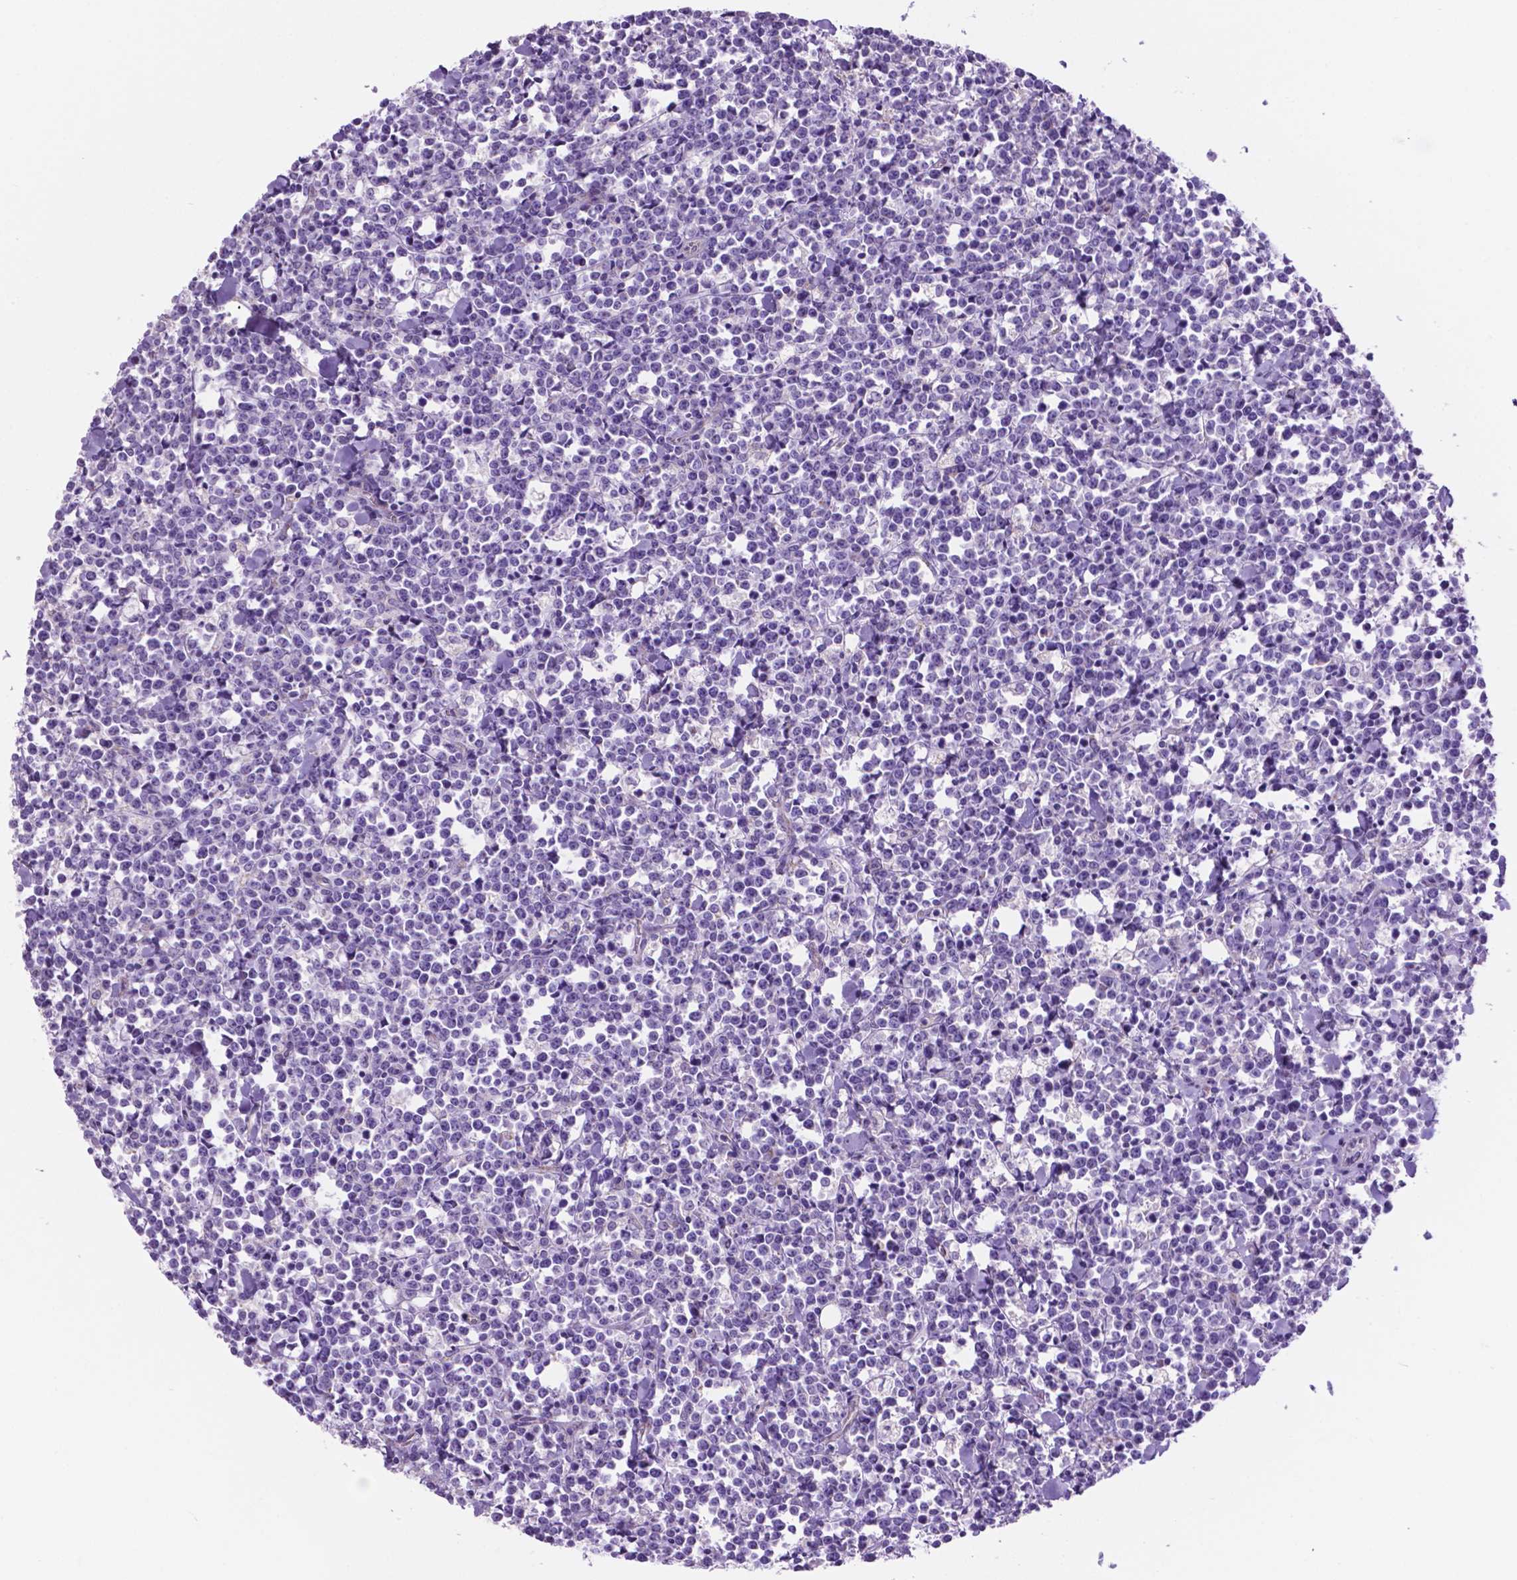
{"staining": {"intensity": "negative", "quantity": "none", "location": "none"}, "tissue": "lymphoma", "cell_type": "Tumor cells", "image_type": "cancer", "snomed": [{"axis": "morphology", "description": "Malignant lymphoma, non-Hodgkin's type, High grade"}, {"axis": "topography", "description": "Small intestine"}], "caption": "A histopathology image of human lymphoma is negative for staining in tumor cells.", "gene": "TMEM121B", "patient": {"sex": "female", "age": 56}}